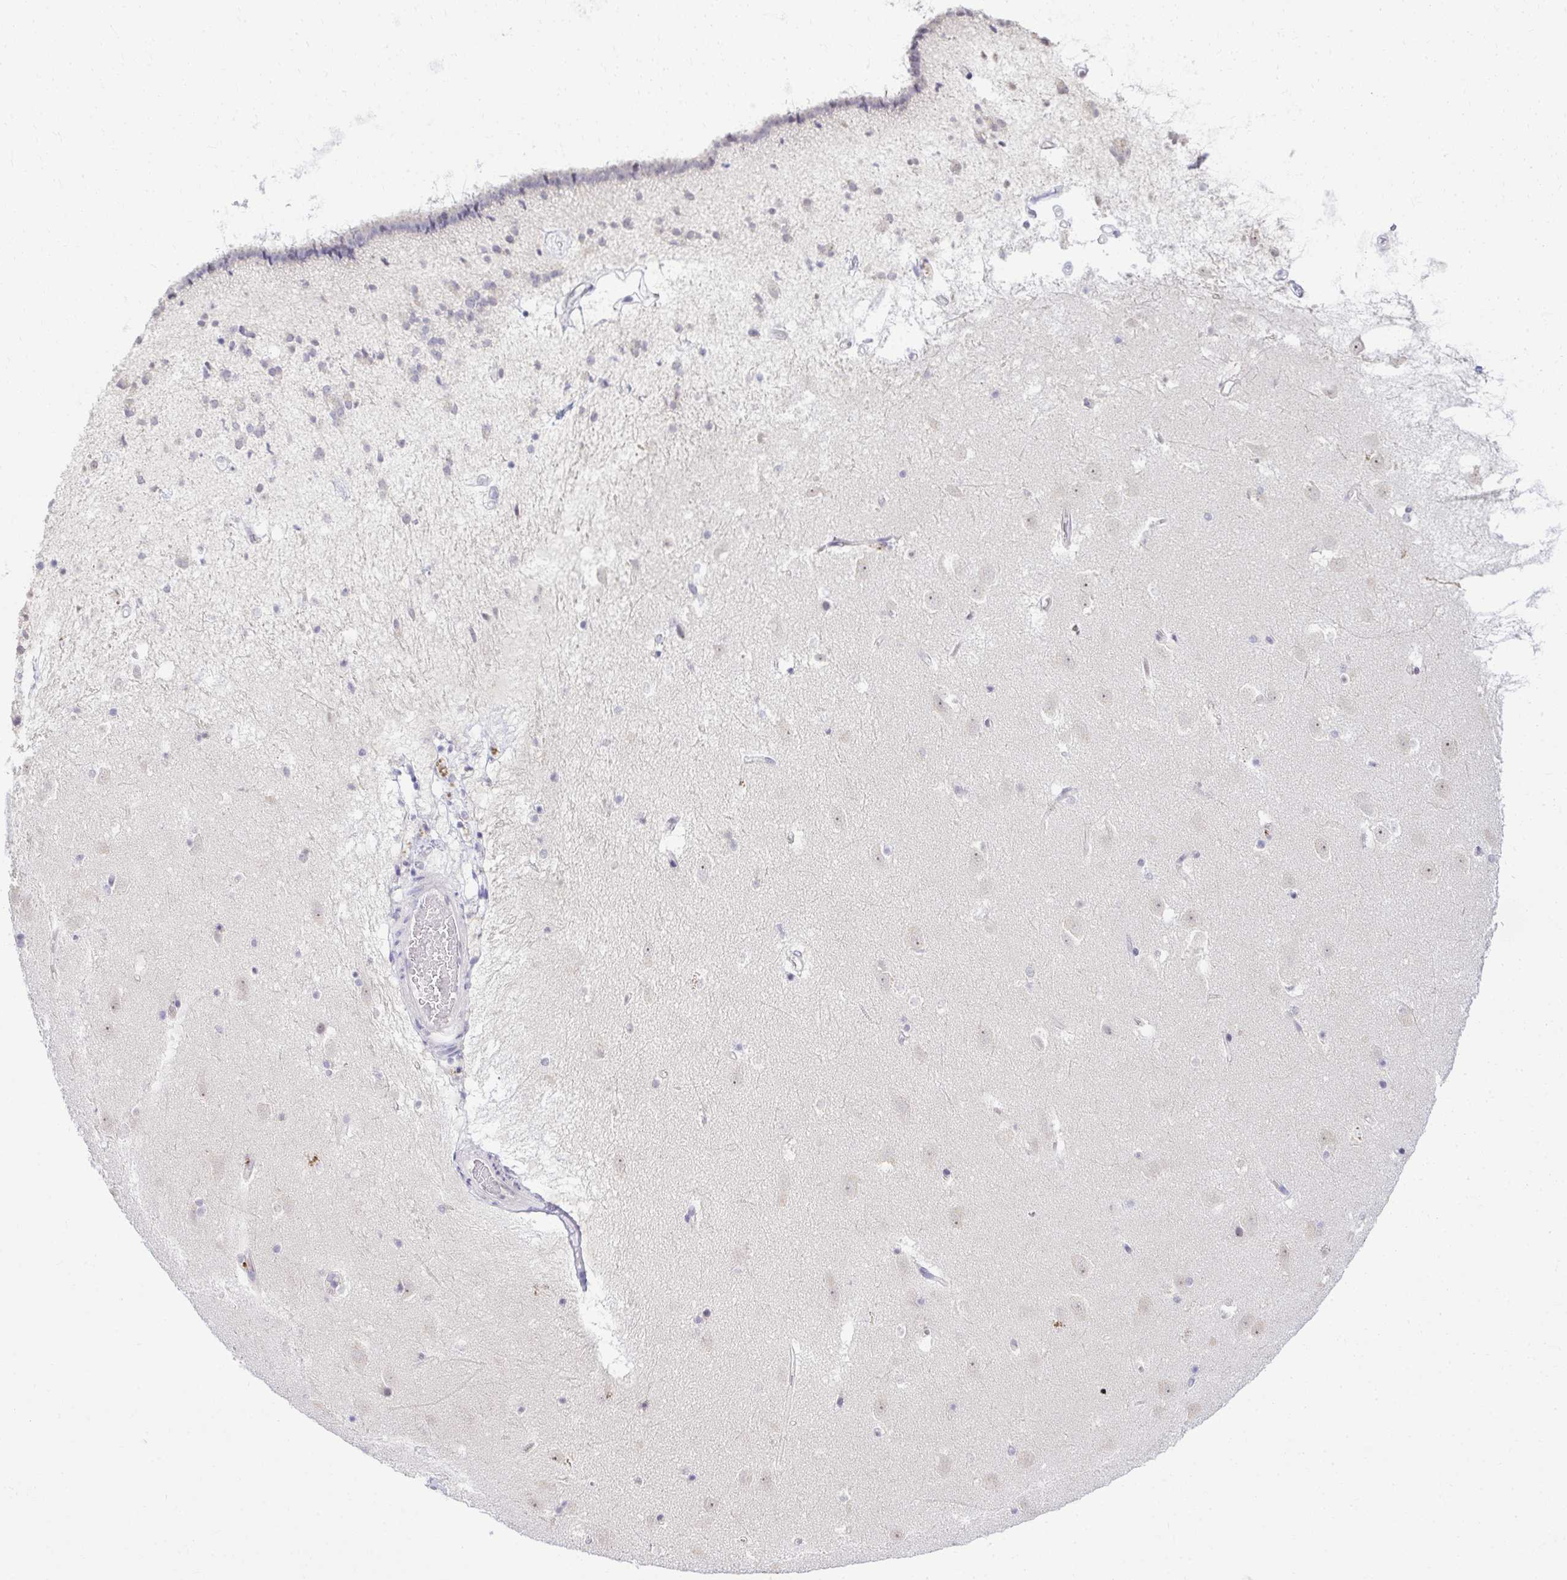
{"staining": {"intensity": "negative", "quantity": "none", "location": "none"}, "tissue": "caudate", "cell_type": "Glial cells", "image_type": "normal", "snomed": [{"axis": "morphology", "description": "Normal tissue, NOS"}, {"axis": "topography", "description": "Lateral ventricle wall"}], "caption": "This is an immunohistochemistry (IHC) image of benign human caudate. There is no positivity in glial cells.", "gene": "EID3", "patient": {"sex": "male", "age": 37}}